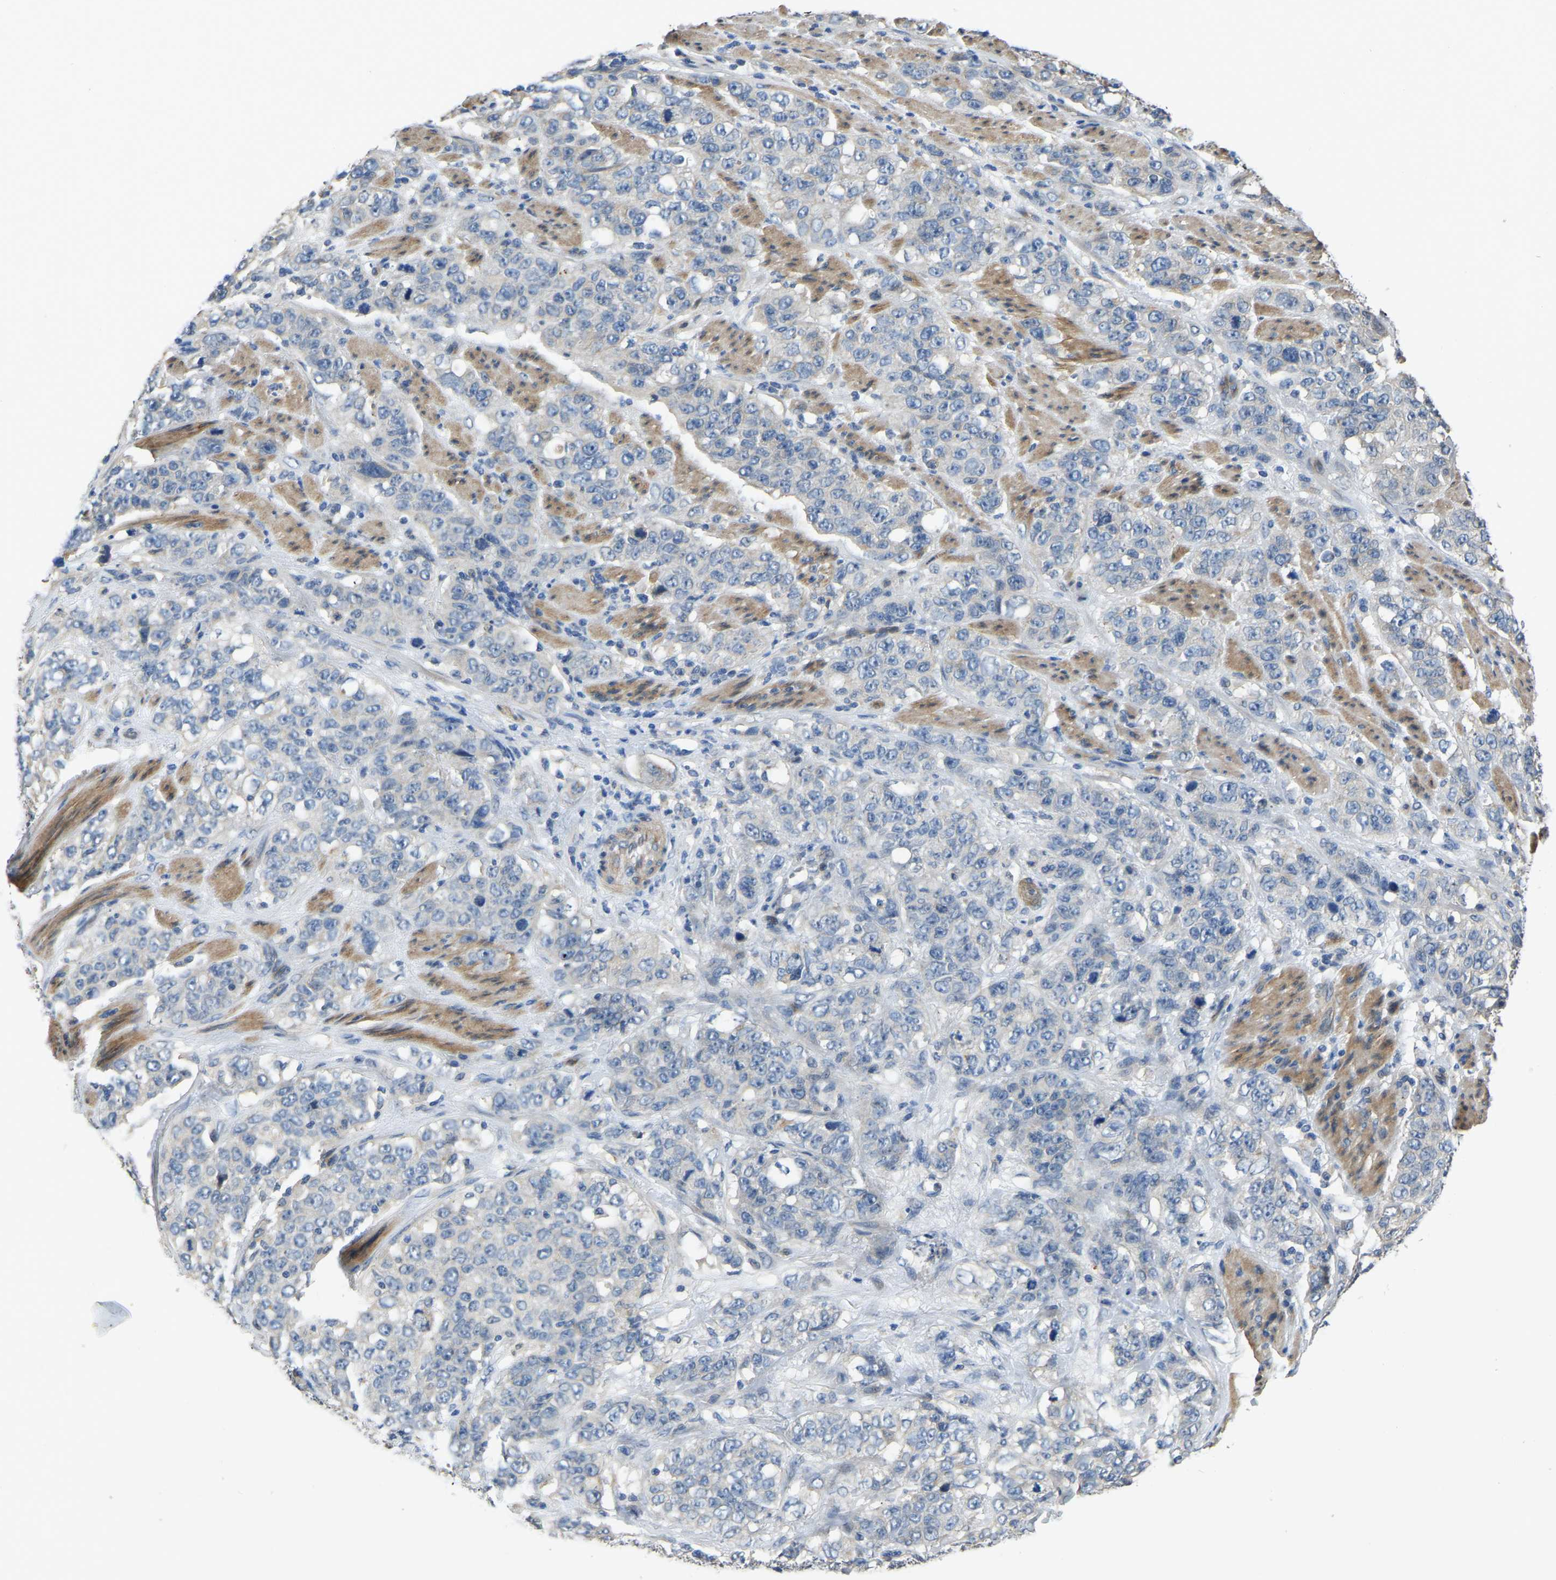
{"staining": {"intensity": "negative", "quantity": "none", "location": "none"}, "tissue": "stomach cancer", "cell_type": "Tumor cells", "image_type": "cancer", "snomed": [{"axis": "morphology", "description": "Adenocarcinoma, NOS"}, {"axis": "topography", "description": "Stomach"}], "caption": "Stomach cancer was stained to show a protein in brown. There is no significant expression in tumor cells.", "gene": "HIGD2B", "patient": {"sex": "male", "age": 48}}